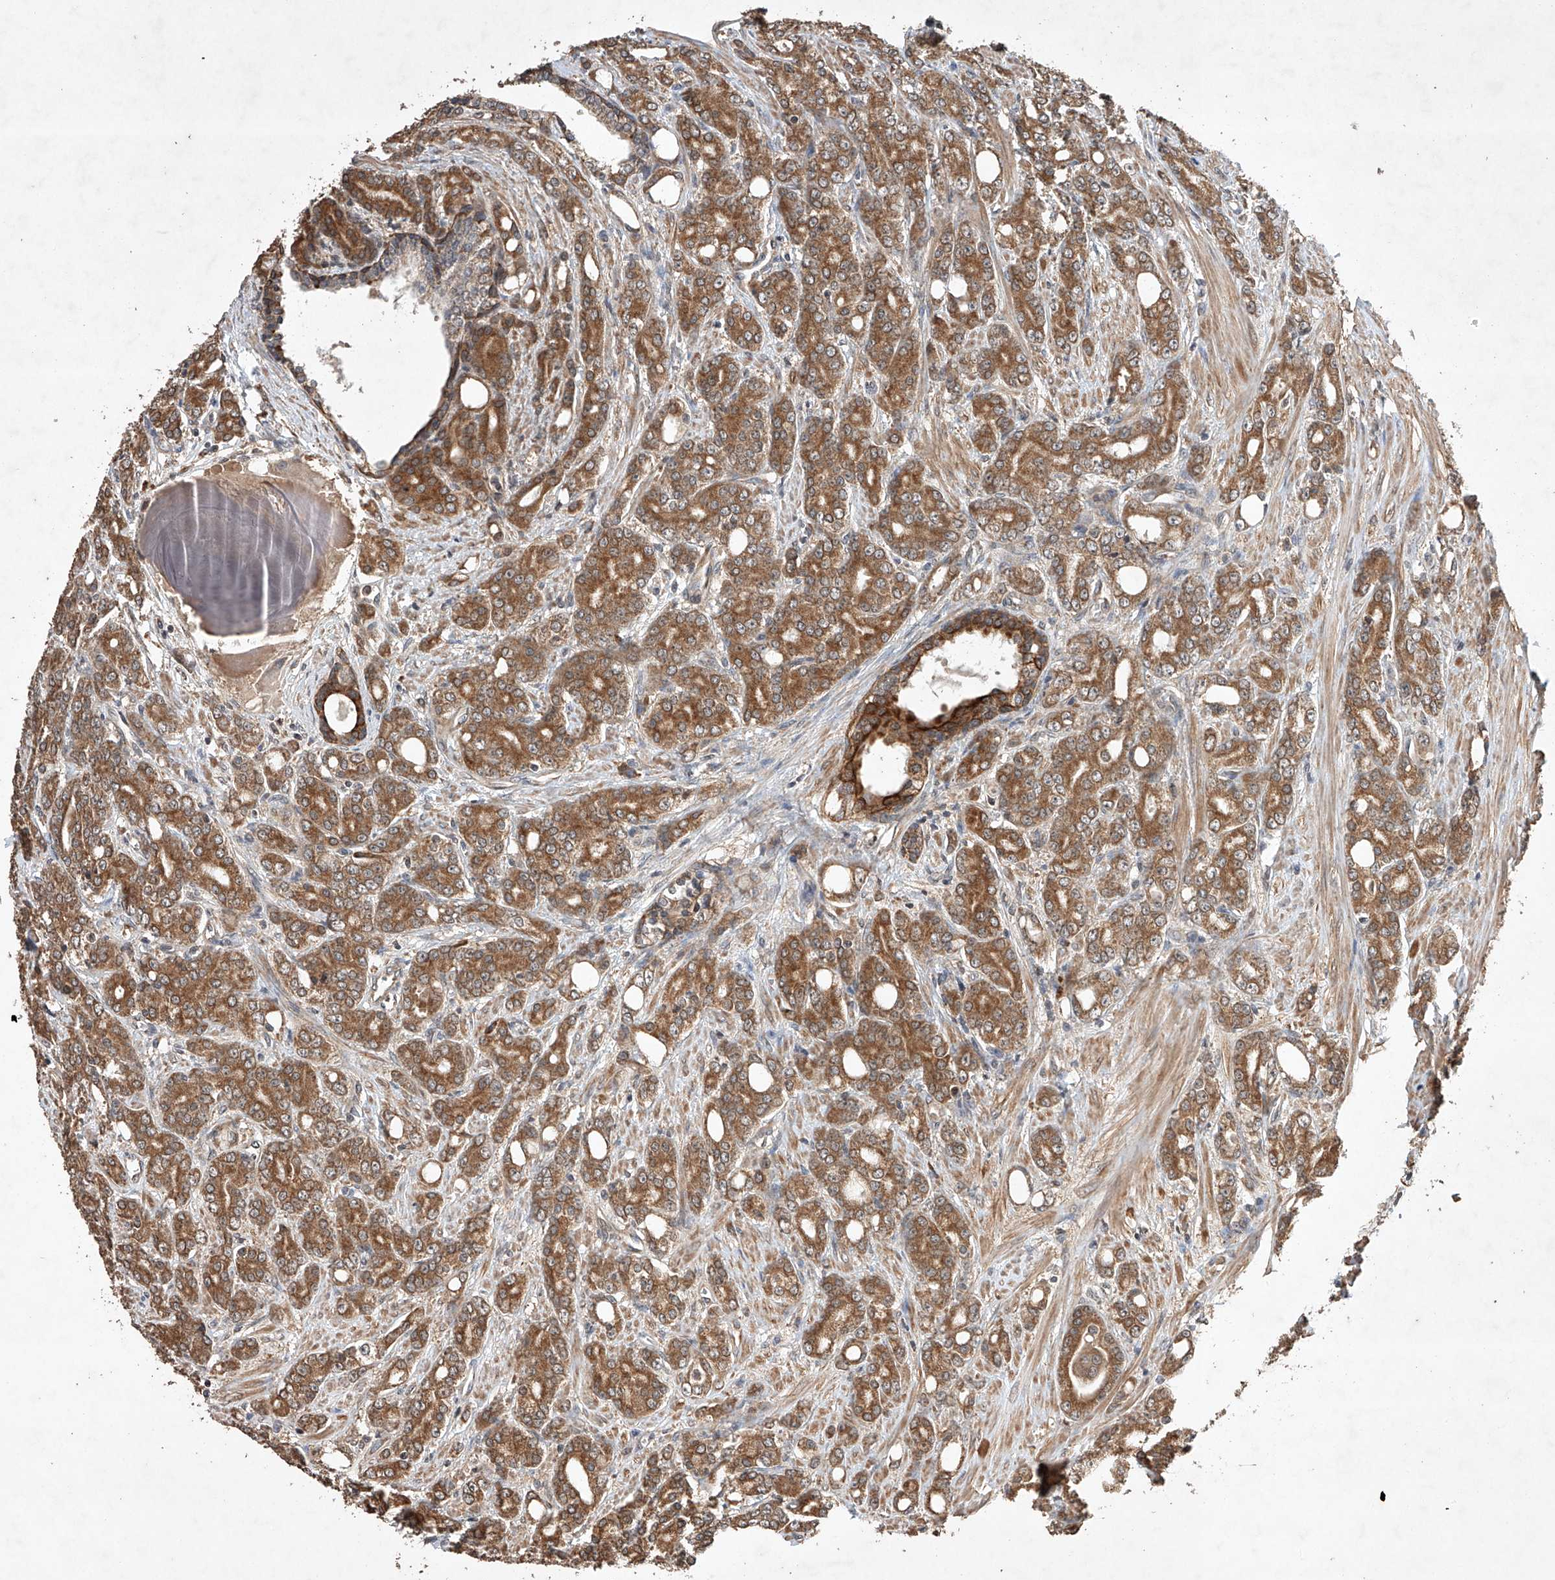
{"staining": {"intensity": "moderate", "quantity": ">75%", "location": "cytoplasmic/membranous"}, "tissue": "prostate cancer", "cell_type": "Tumor cells", "image_type": "cancer", "snomed": [{"axis": "morphology", "description": "Adenocarcinoma, High grade"}, {"axis": "topography", "description": "Prostate"}], "caption": "There is medium levels of moderate cytoplasmic/membranous positivity in tumor cells of prostate cancer, as demonstrated by immunohistochemical staining (brown color).", "gene": "LURAP1", "patient": {"sex": "male", "age": 62}}